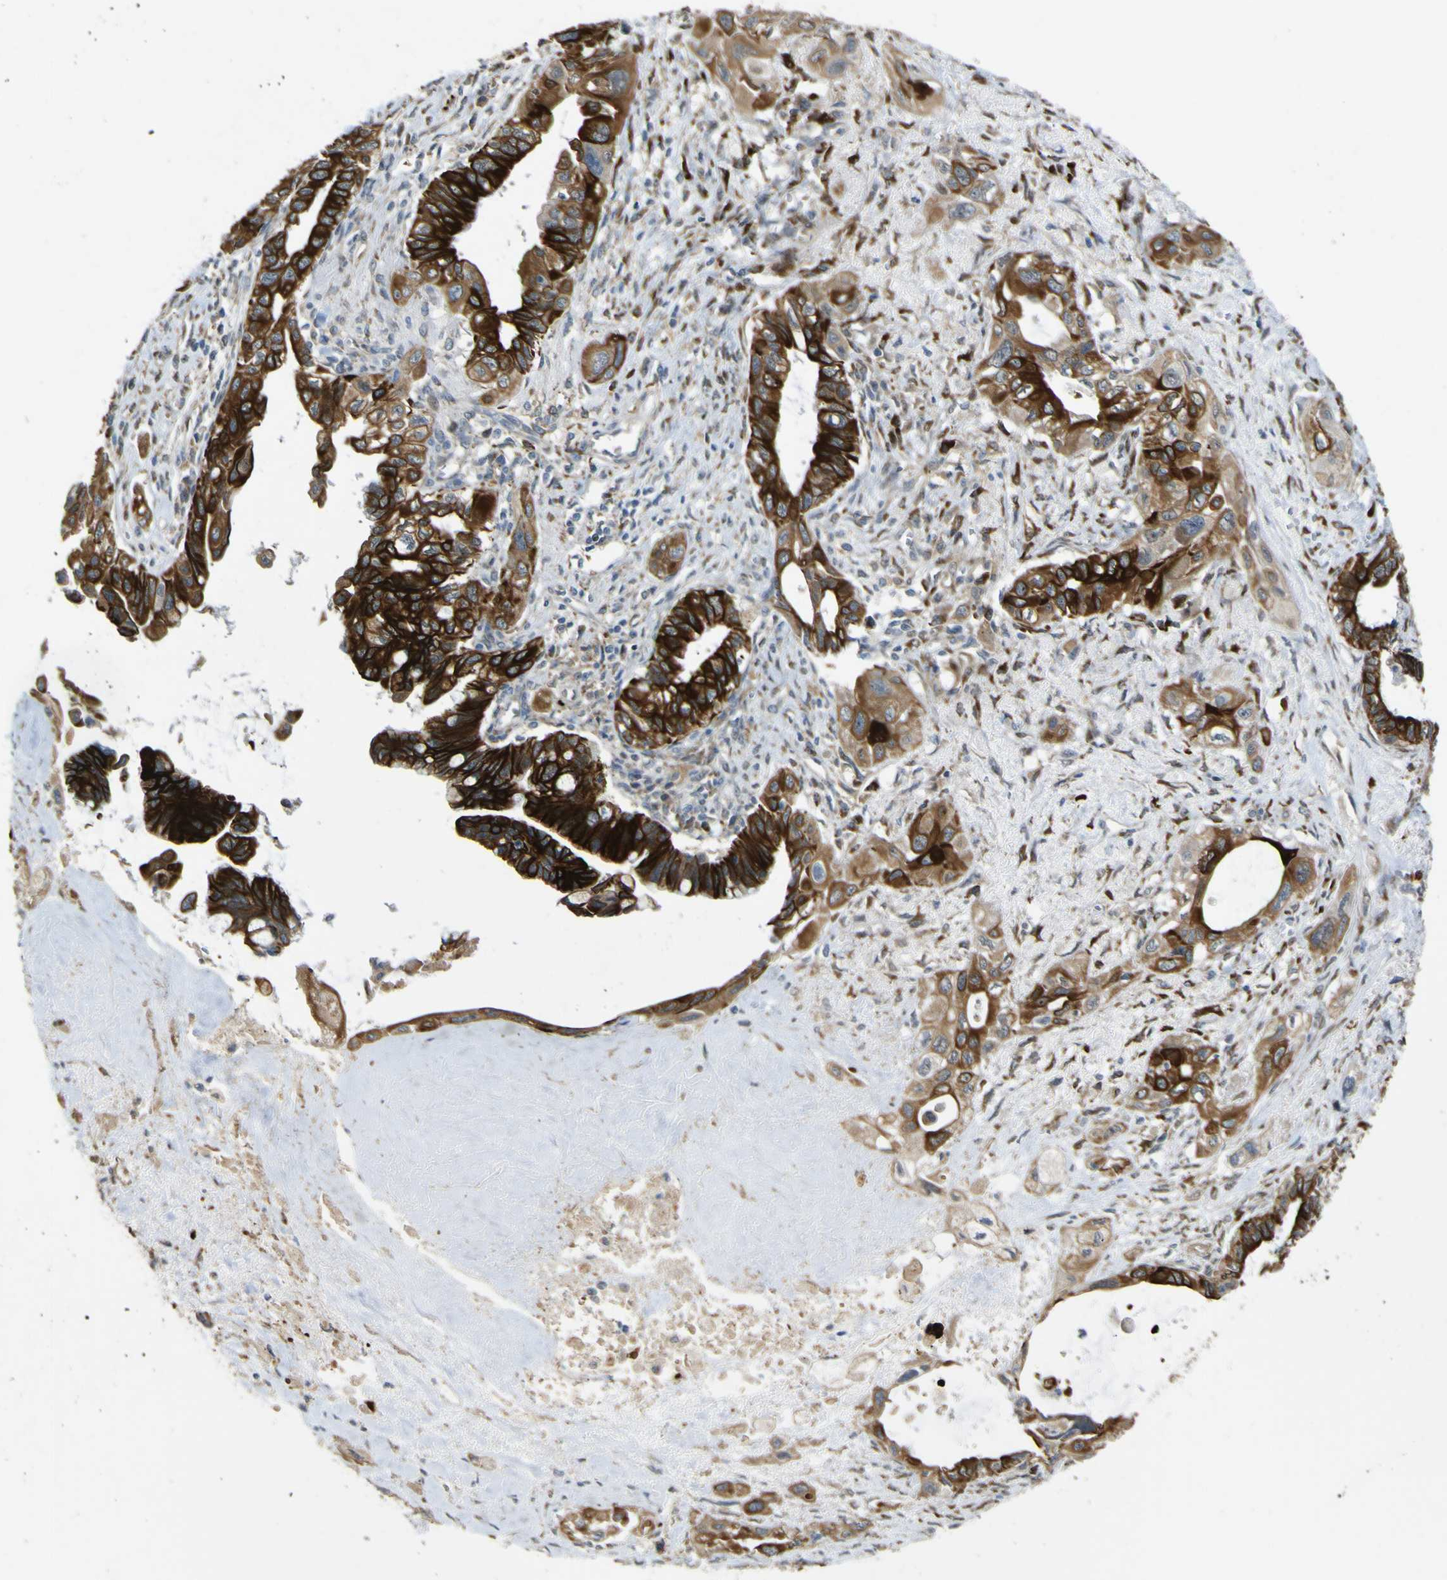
{"staining": {"intensity": "strong", "quantity": ">75%", "location": "cytoplasmic/membranous"}, "tissue": "pancreatic cancer", "cell_type": "Tumor cells", "image_type": "cancer", "snomed": [{"axis": "morphology", "description": "Adenocarcinoma, NOS"}, {"axis": "topography", "description": "Pancreas"}], "caption": "An image showing strong cytoplasmic/membranous staining in approximately >75% of tumor cells in adenocarcinoma (pancreatic), as visualized by brown immunohistochemical staining.", "gene": "LBHD1", "patient": {"sex": "male", "age": 73}}